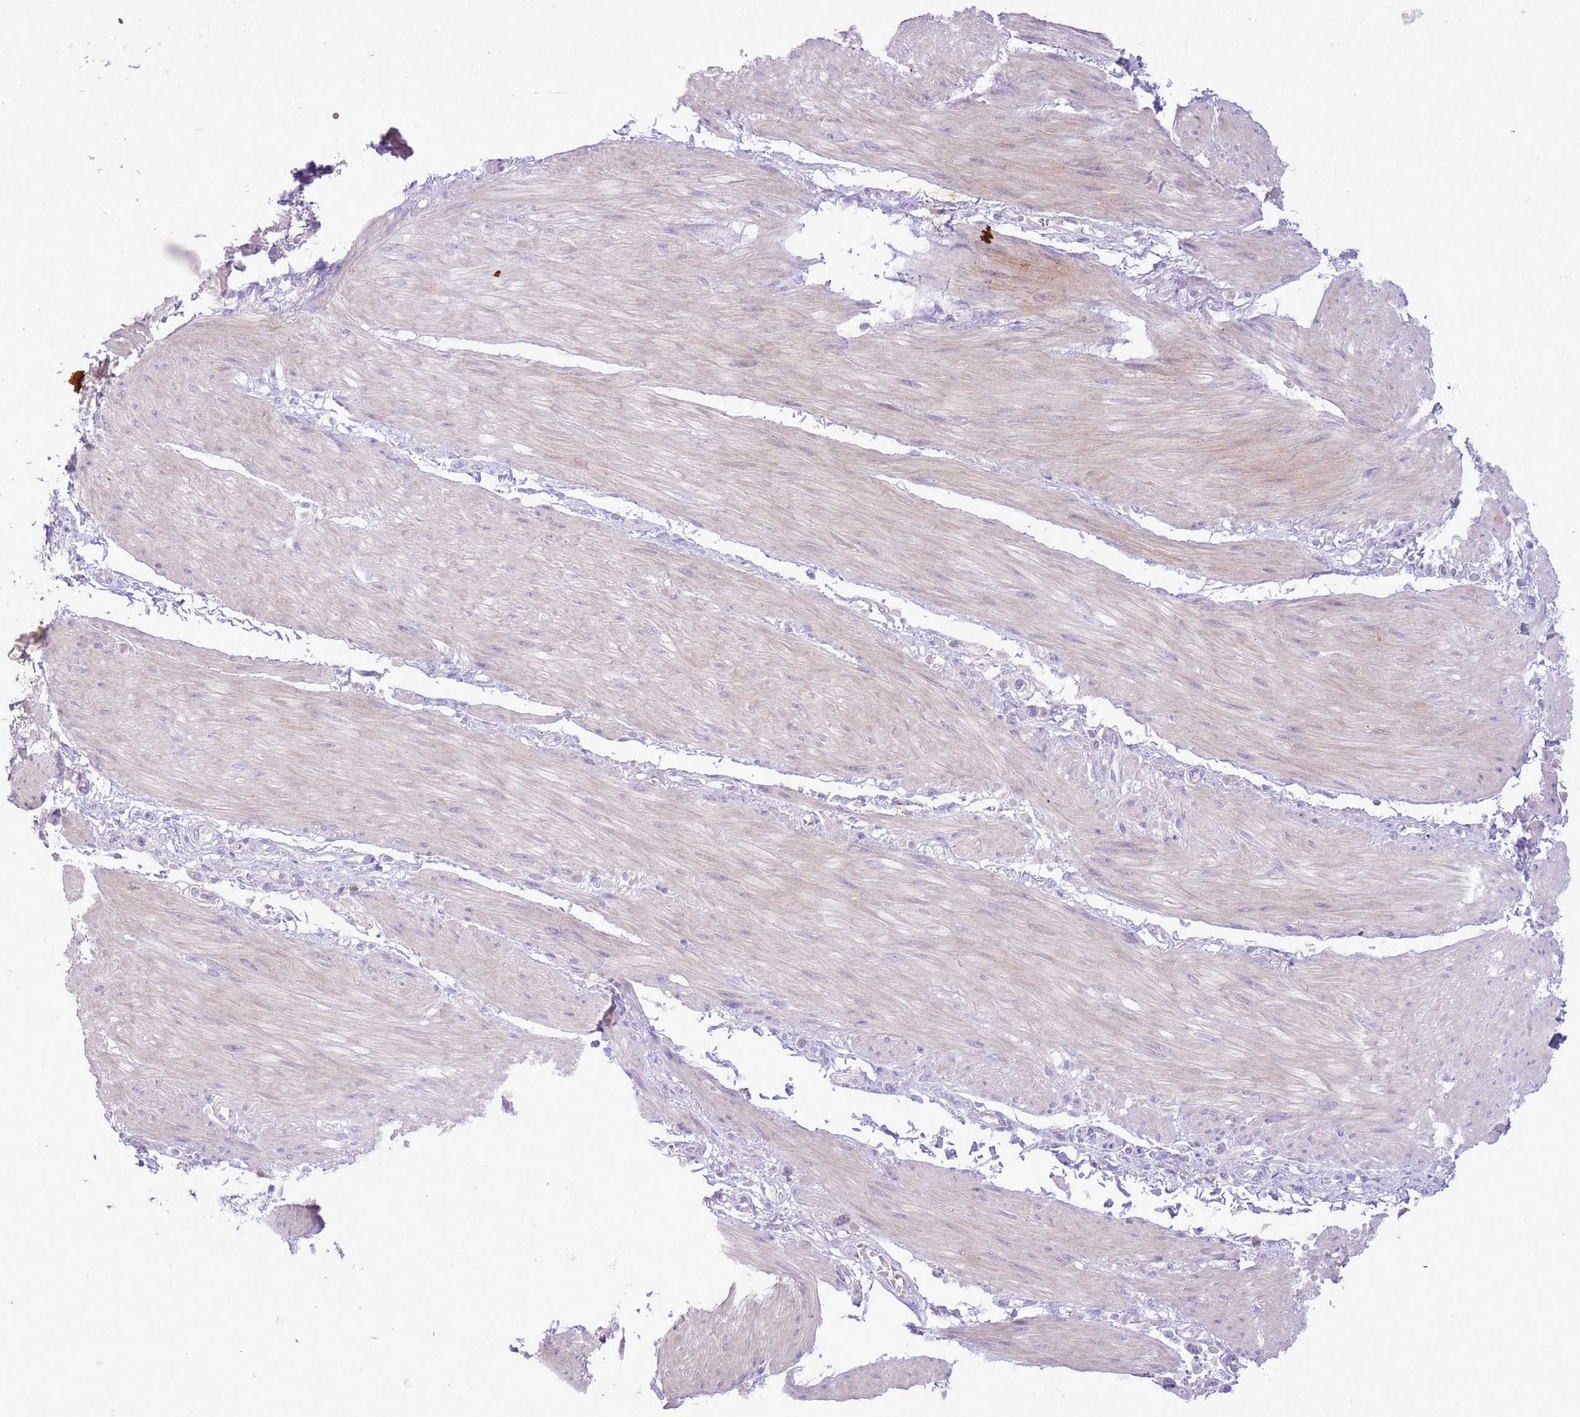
{"staining": {"intensity": "negative", "quantity": "none", "location": "none"}, "tissue": "stomach cancer", "cell_type": "Tumor cells", "image_type": "cancer", "snomed": [{"axis": "morphology", "description": "Adenocarcinoma, NOS"}, {"axis": "topography", "description": "Stomach"}], "caption": "Stomach adenocarcinoma was stained to show a protein in brown. There is no significant positivity in tumor cells. (DAB IHC with hematoxylin counter stain).", "gene": "GMNN", "patient": {"sex": "female", "age": 65}}